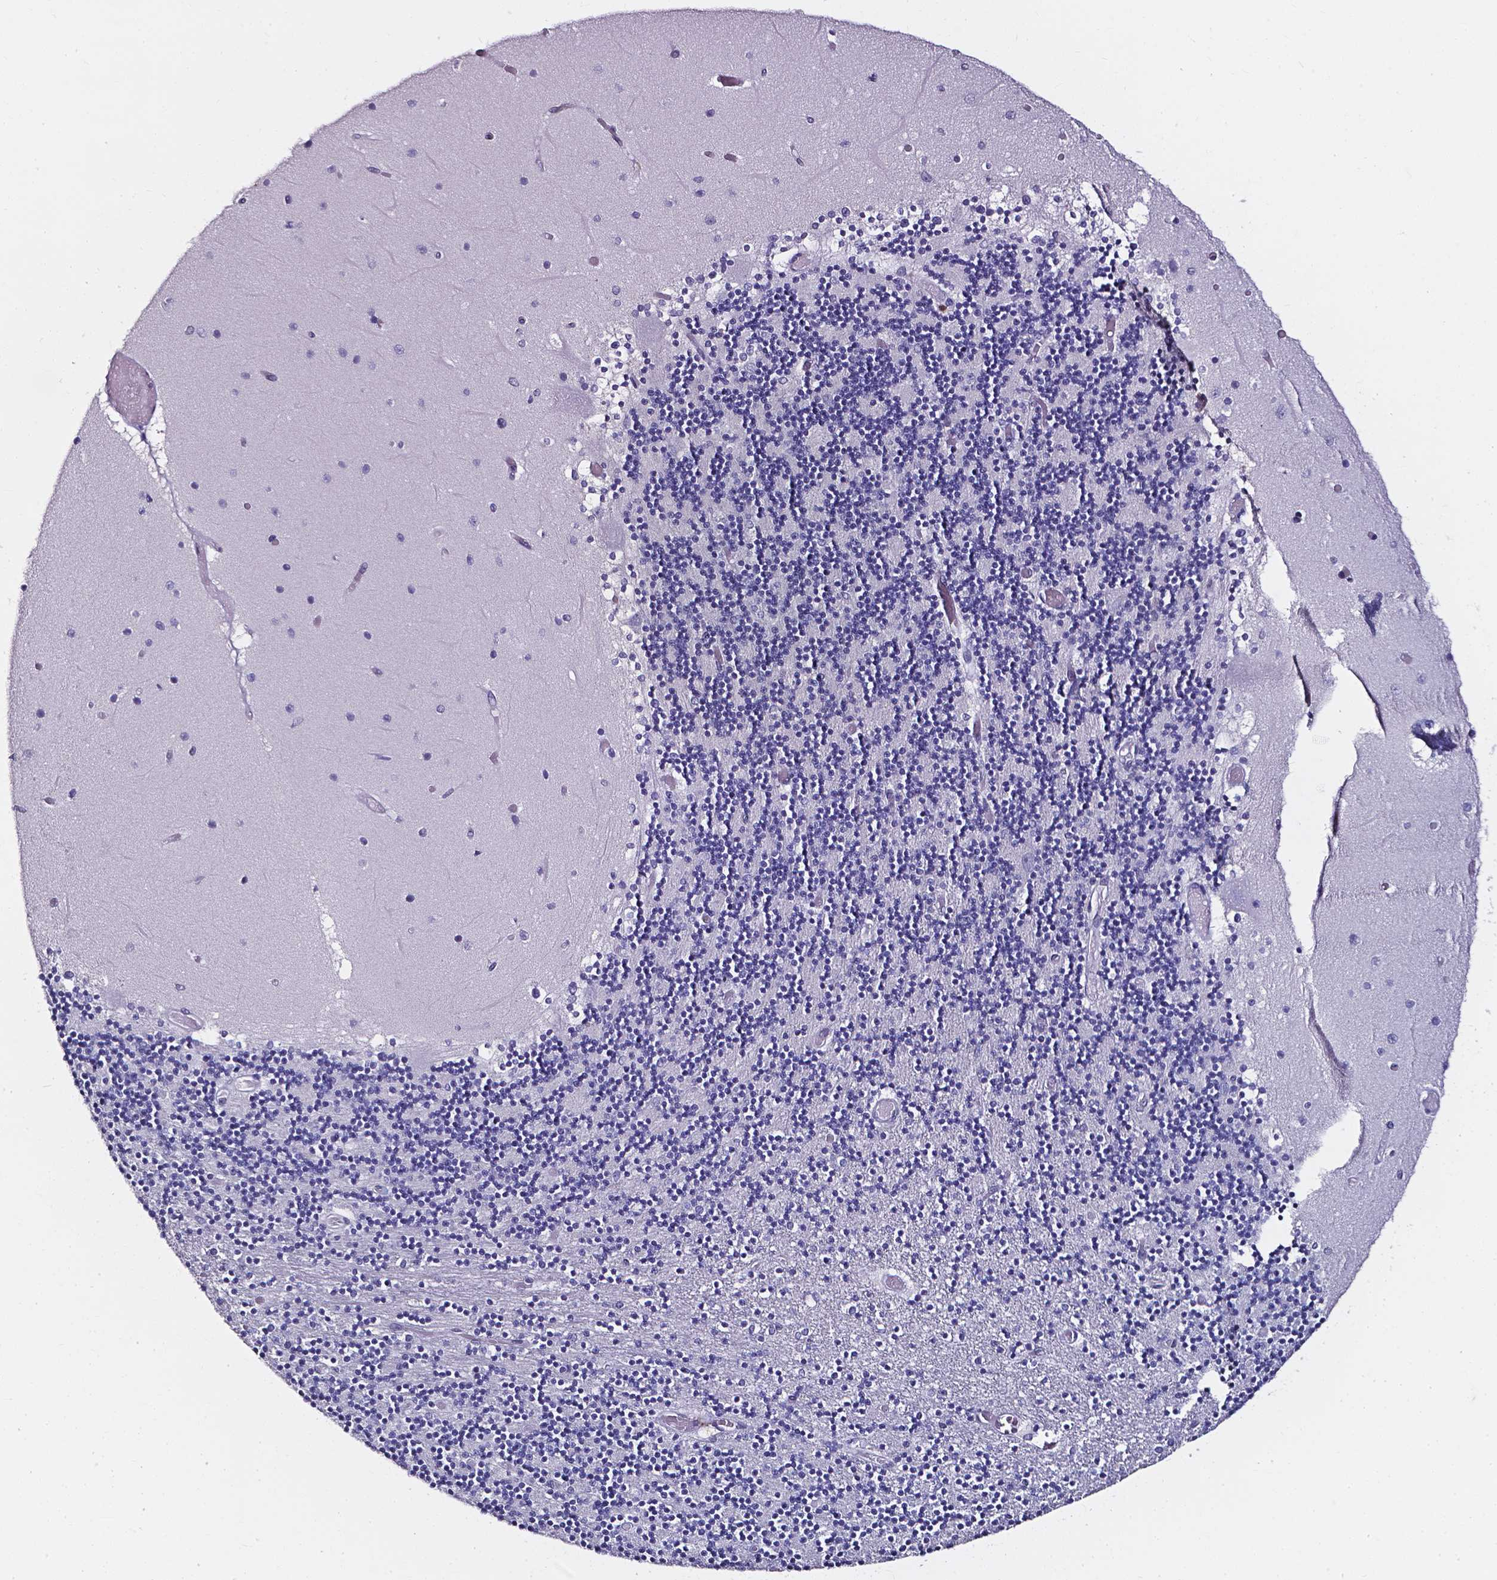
{"staining": {"intensity": "negative", "quantity": "none", "location": "none"}, "tissue": "cerebellum", "cell_type": "Cells in granular layer", "image_type": "normal", "snomed": [{"axis": "morphology", "description": "Normal tissue, NOS"}, {"axis": "topography", "description": "Cerebellum"}], "caption": "Micrograph shows no significant protein positivity in cells in granular layer of benign cerebellum. (Brightfield microscopy of DAB (3,3'-diaminobenzidine) immunohistochemistry (IHC) at high magnification).", "gene": "AKR1B10", "patient": {"sex": "female", "age": 28}}